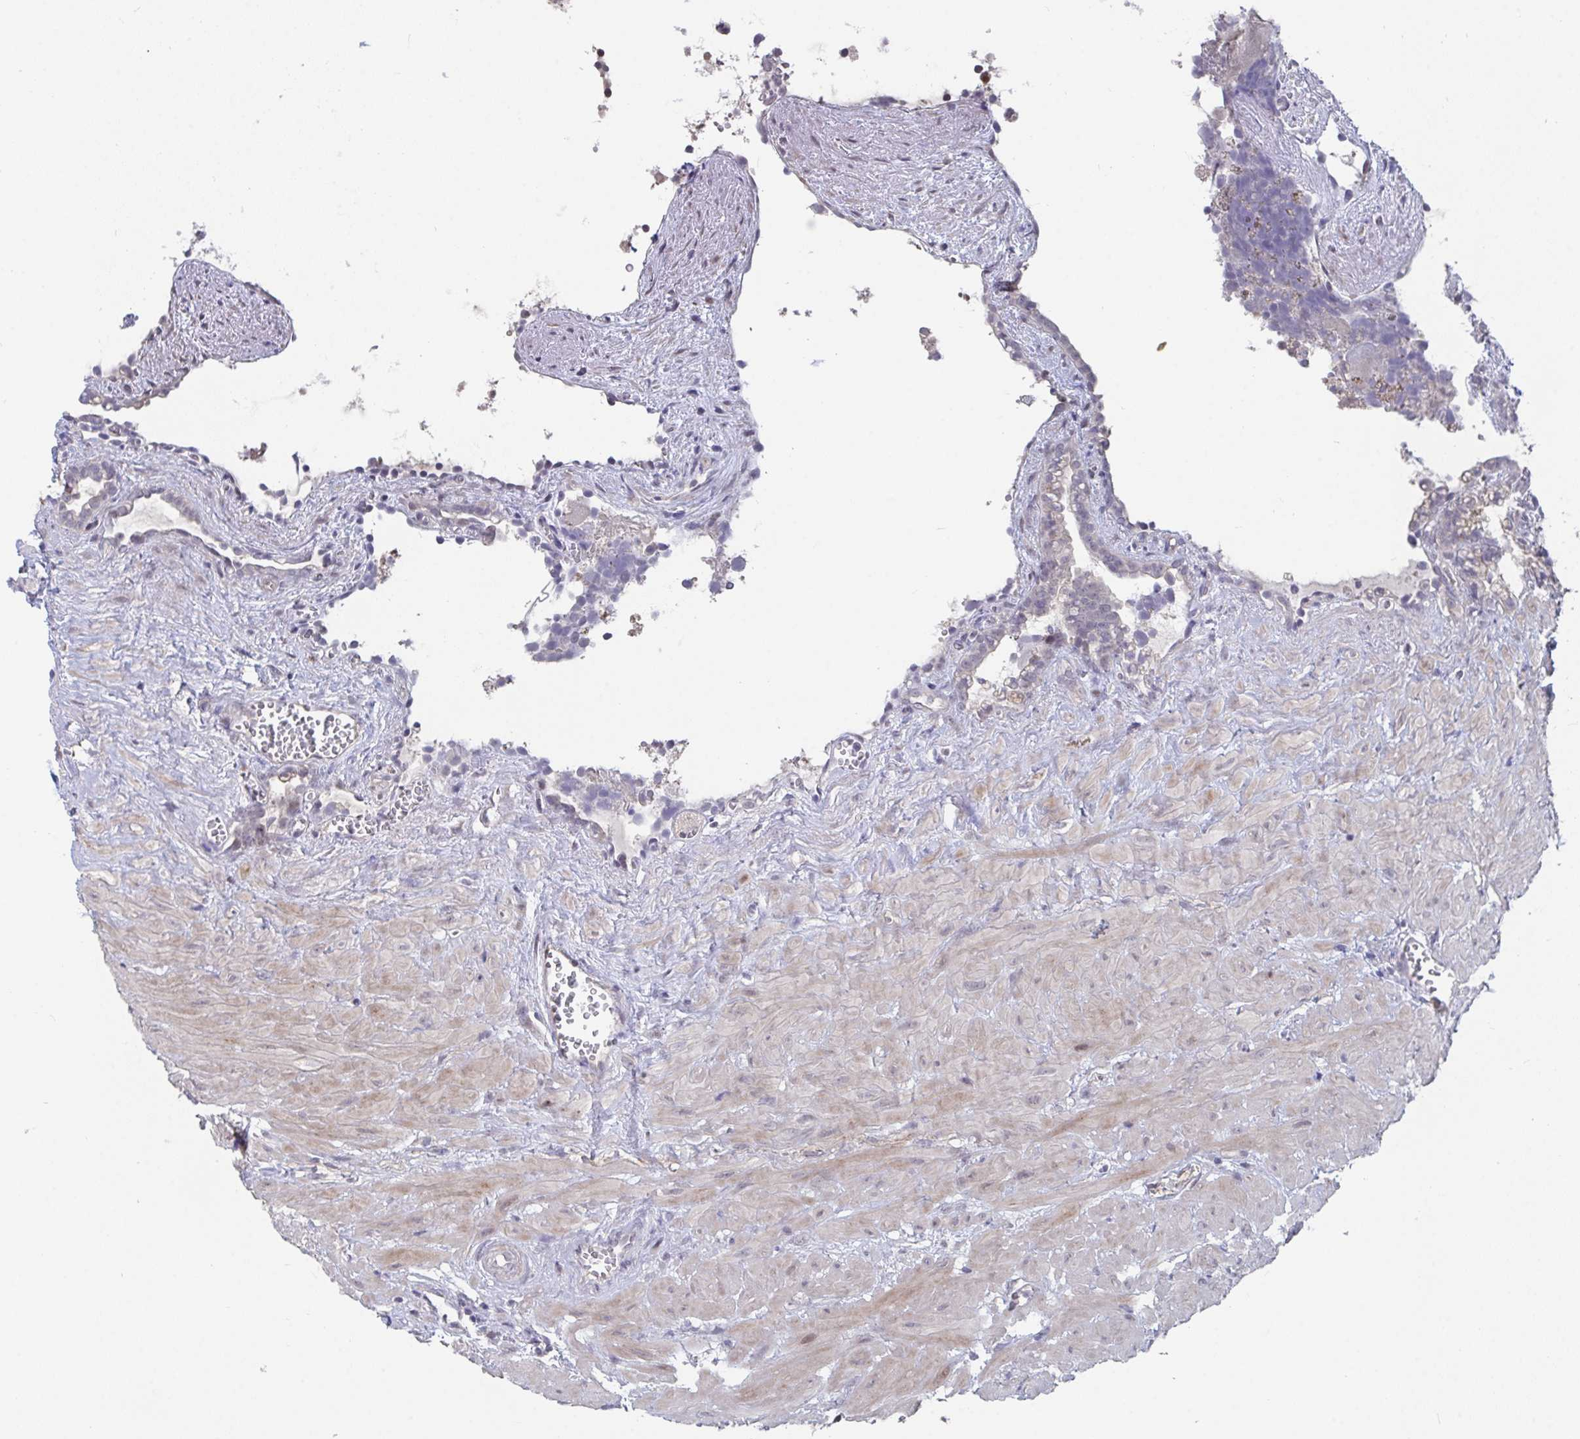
{"staining": {"intensity": "negative", "quantity": "none", "location": "none"}, "tissue": "seminal vesicle", "cell_type": "Glandular cells", "image_type": "normal", "snomed": [{"axis": "morphology", "description": "Normal tissue, NOS"}, {"axis": "topography", "description": "Seminal veicle"}], "caption": "This histopathology image is of benign seminal vesicle stained with immunohistochemistry (IHC) to label a protein in brown with the nuclei are counter-stained blue. There is no expression in glandular cells.", "gene": "FAM156A", "patient": {"sex": "male", "age": 76}}